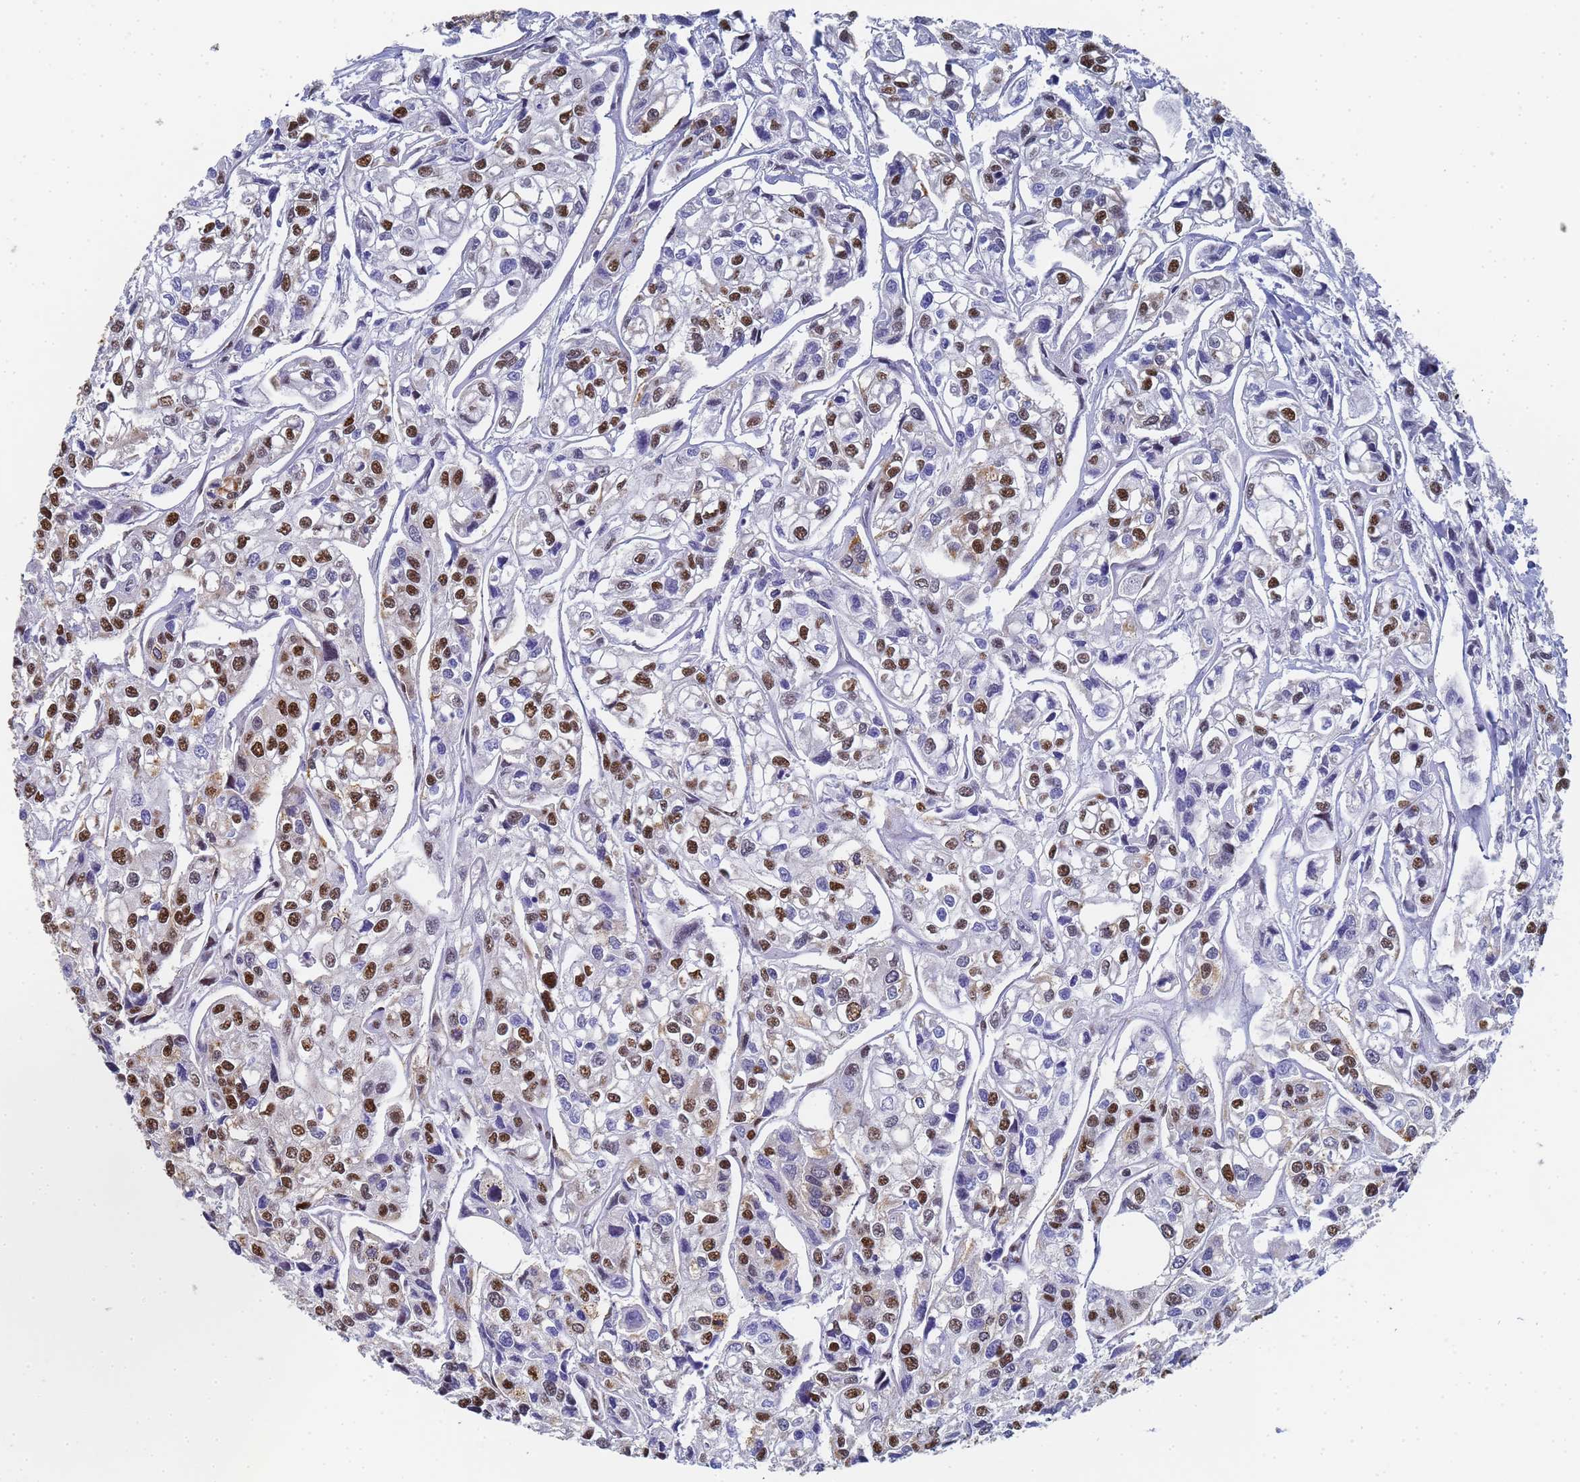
{"staining": {"intensity": "strong", "quantity": "25%-75%", "location": "nuclear"}, "tissue": "urothelial cancer", "cell_type": "Tumor cells", "image_type": "cancer", "snomed": [{"axis": "morphology", "description": "Urothelial carcinoma, High grade"}, {"axis": "topography", "description": "Urinary bladder"}], "caption": "Urothelial carcinoma (high-grade) stained with DAB (3,3'-diaminobenzidine) immunohistochemistry displays high levels of strong nuclear positivity in approximately 25%-75% of tumor cells.", "gene": "PRRT4", "patient": {"sex": "male", "age": 67}}